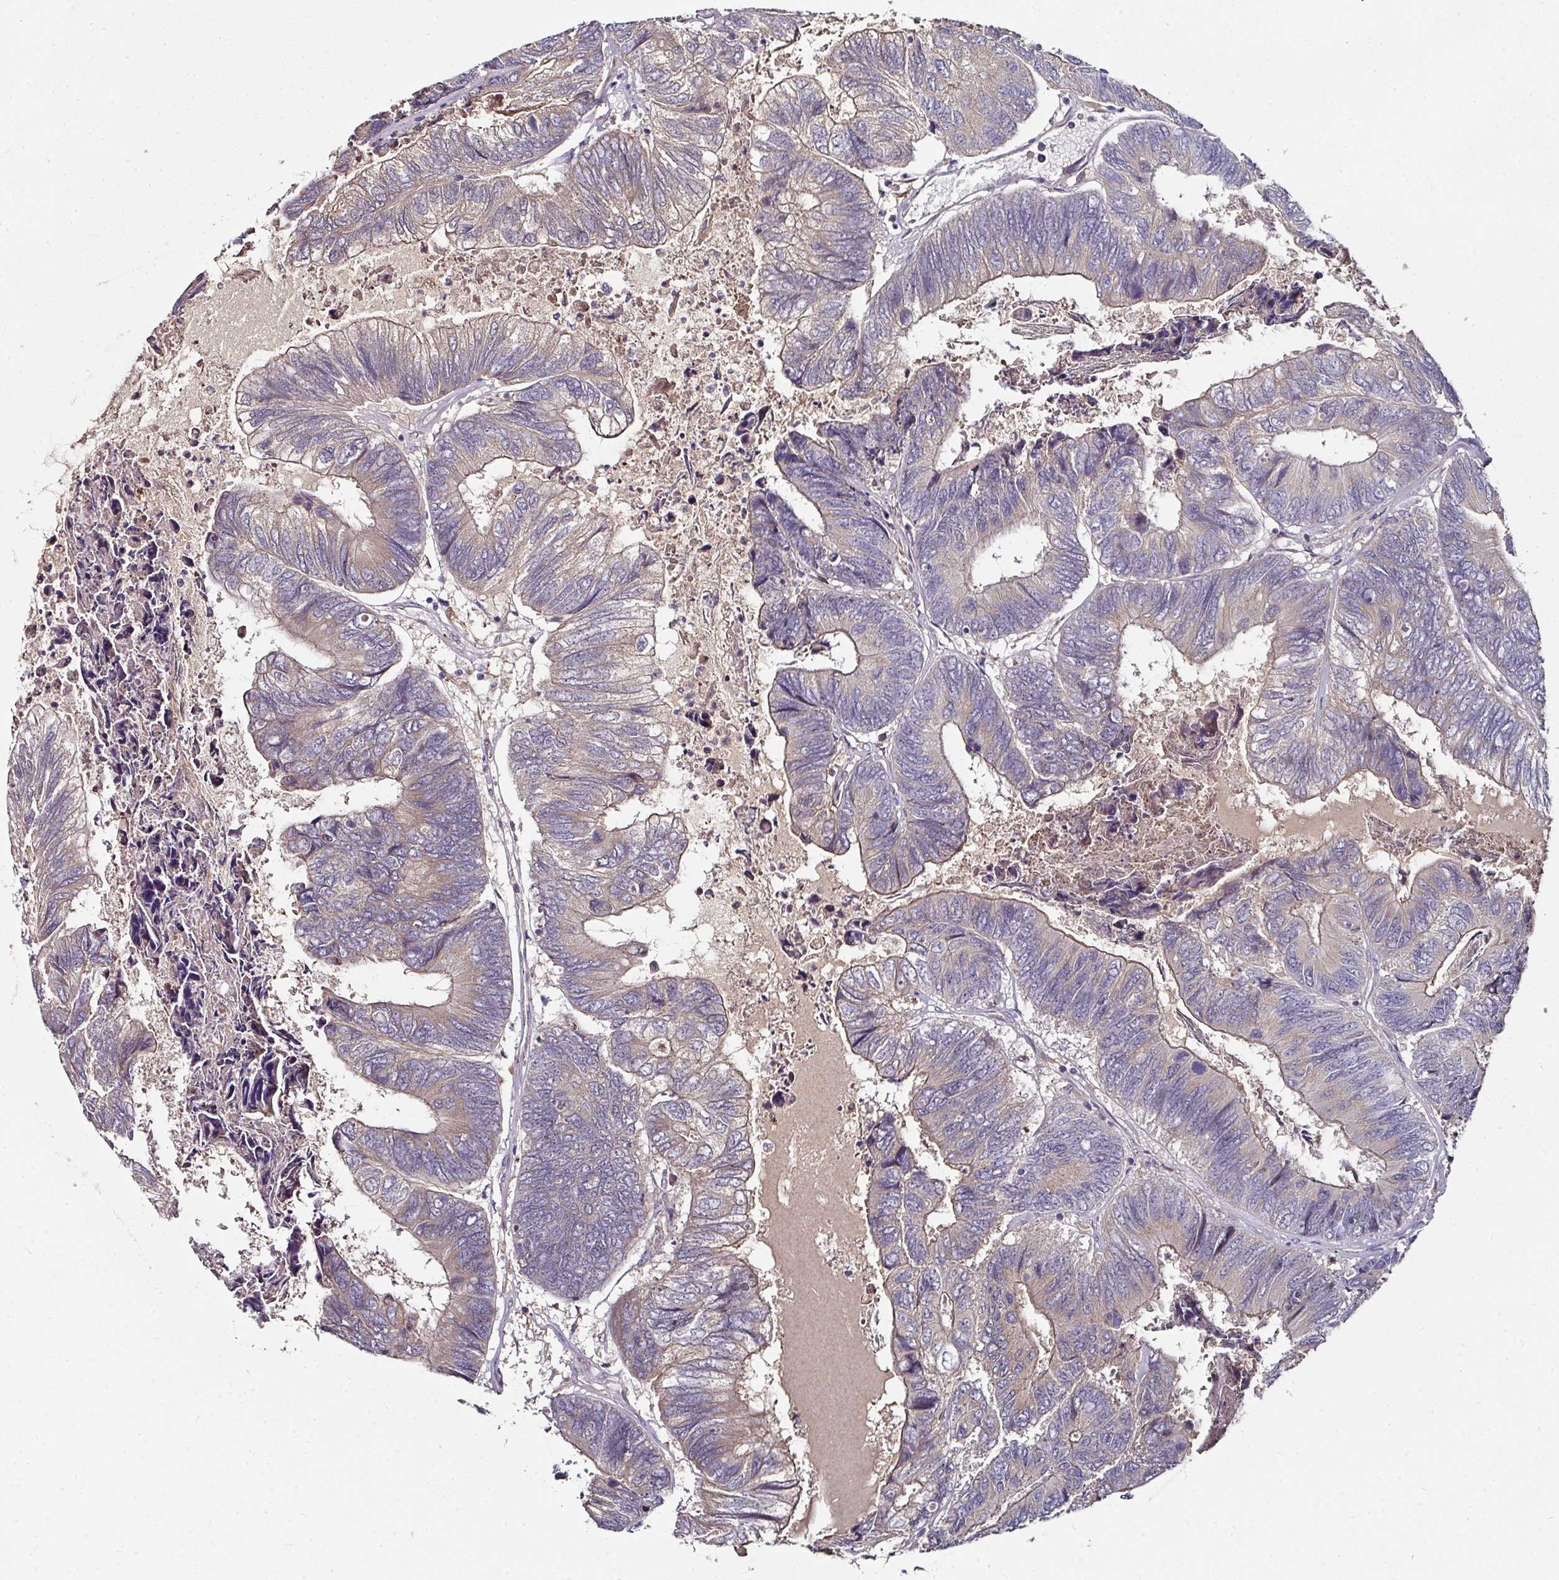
{"staining": {"intensity": "weak", "quantity": "25%-75%", "location": "cytoplasmic/membranous"}, "tissue": "colorectal cancer", "cell_type": "Tumor cells", "image_type": "cancer", "snomed": [{"axis": "morphology", "description": "Adenocarcinoma, NOS"}, {"axis": "topography", "description": "Colon"}], "caption": "DAB (3,3'-diaminobenzidine) immunohistochemical staining of human colorectal cancer demonstrates weak cytoplasmic/membranous protein expression in approximately 25%-75% of tumor cells.", "gene": "CTDSP2", "patient": {"sex": "female", "age": 67}}